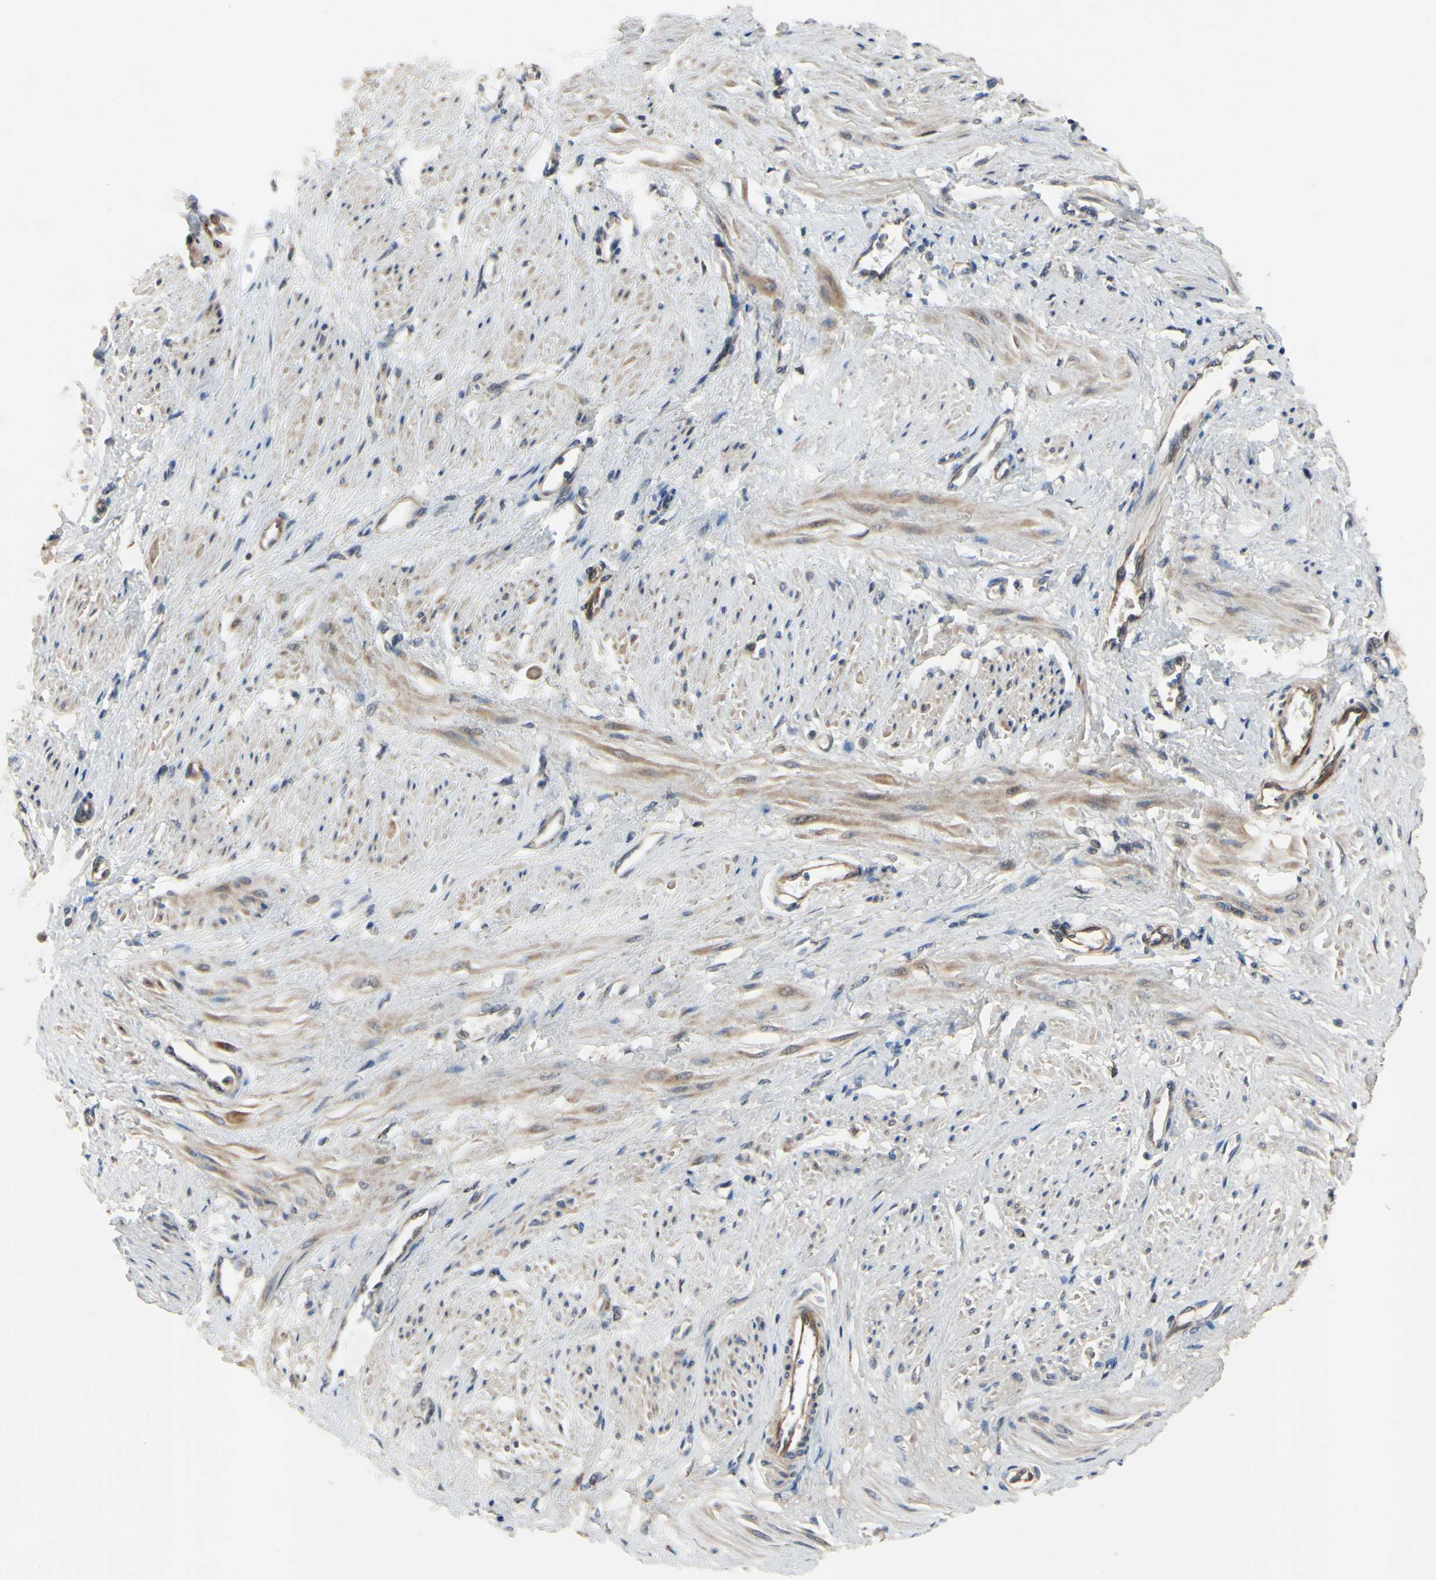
{"staining": {"intensity": "weak", "quantity": "25%-75%", "location": "cytoplasmic/membranous"}, "tissue": "smooth muscle", "cell_type": "Smooth muscle cells", "image_type": "normal", "snomed": [{"axis": "morphology", "description": "Normal tissue, NOS"}, {"axis": "topography", "description": "Smooth muscle"}, {"axis": "topography", "description": "Uterus"}], "caption": "Smooth muscle cells show low levels of weak cytoplasmic/membranous staining in approximately 25%-75% of cells in normal human smooth muscle.", "gene": "XIAP", "patient": {"sex": "female", "age": 39}}